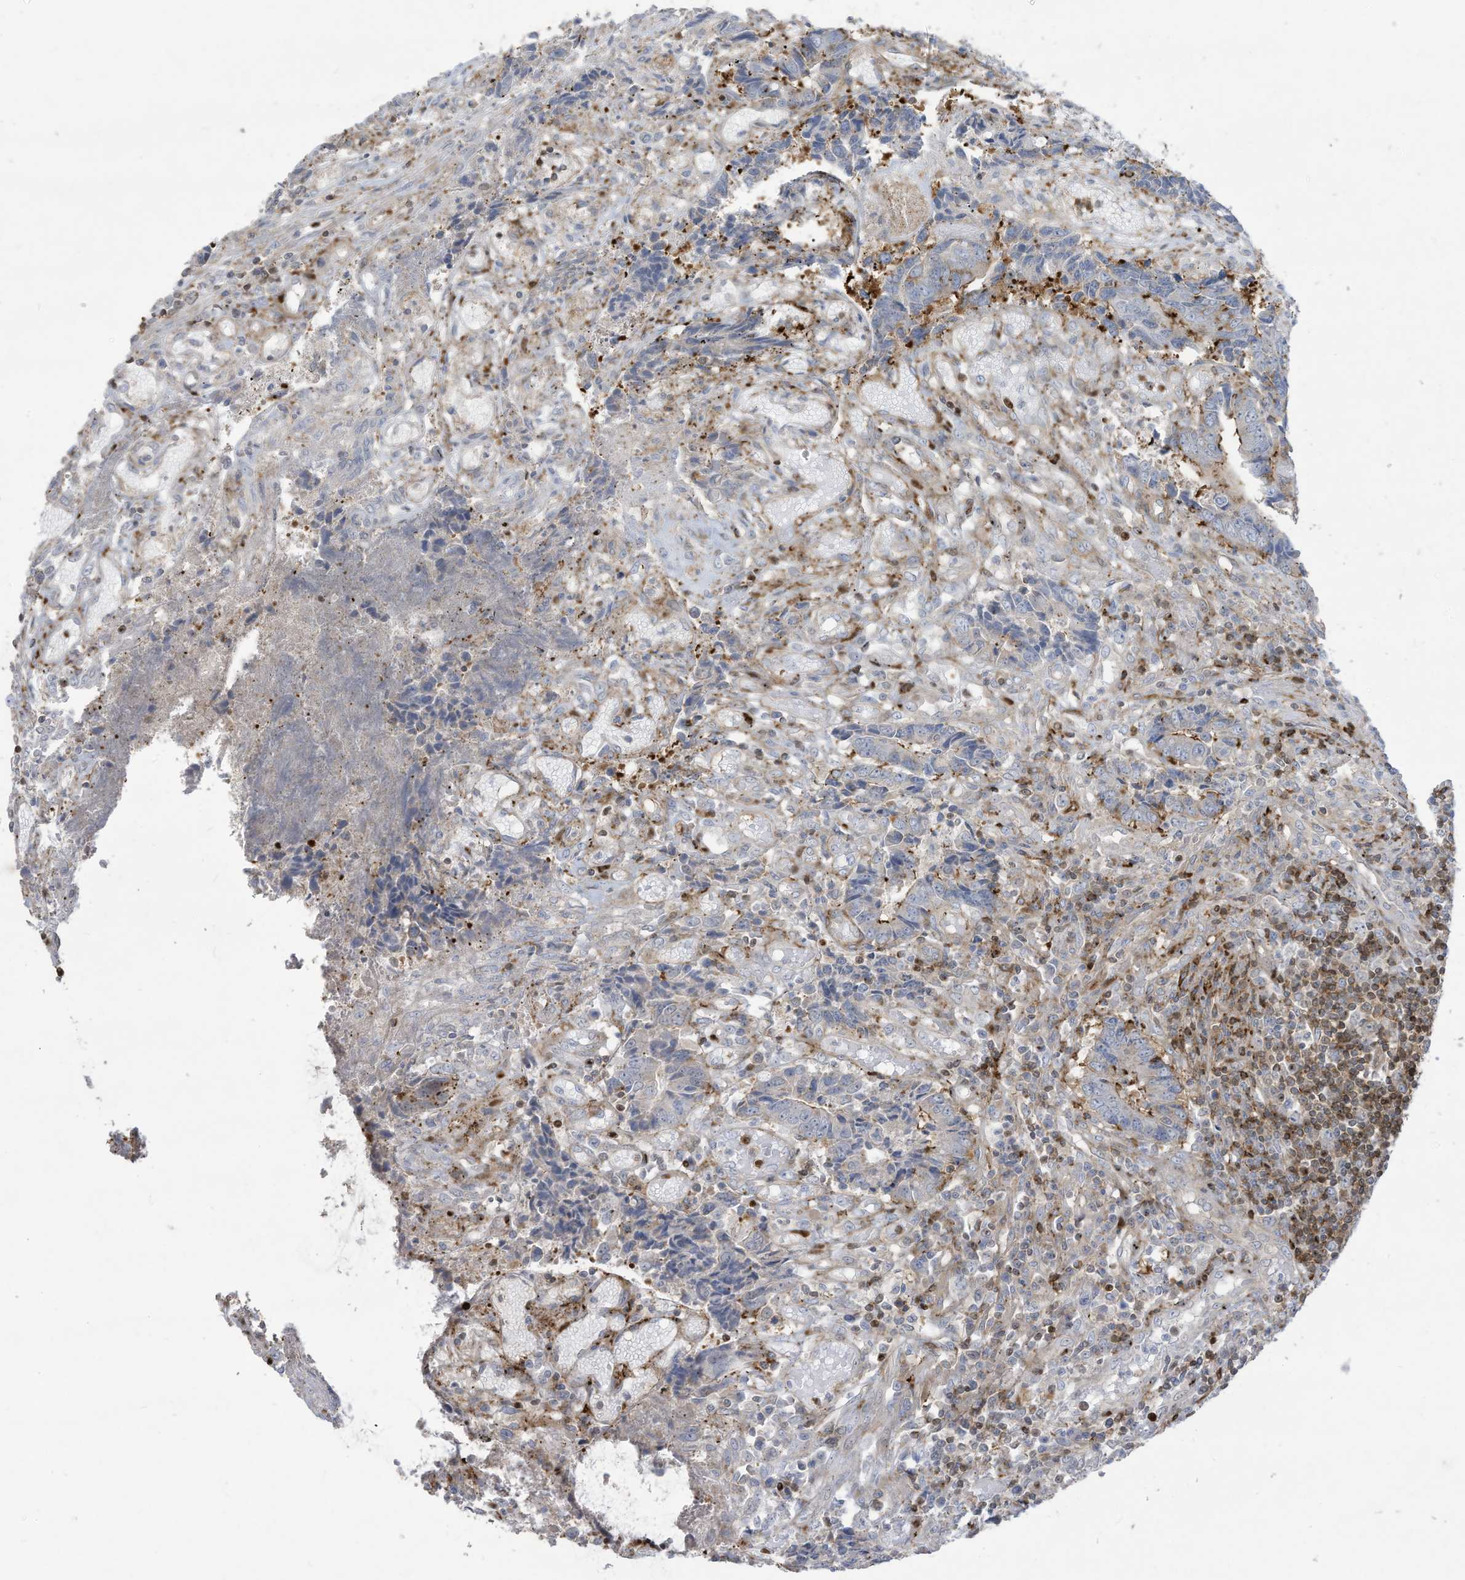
{"staining": {"intensity": "negative", "quantity": "none", "location": "none"}, "tissue": "colorectal cancer", "cell_type": "Tumor cells", "image_type": "cancer", "snomed": [{"axis": "morphology", "description": "Adenocarcinoma, NOS"}, {"axis": "topography", "description": "Rectum"}], "caption": "Human colorectal cancer stained for a protein using immunohistochemistry demonstrates no expression in tumor cells.", "gene": "THNSL2", "patient": {"sex": "male", "age": 84}}